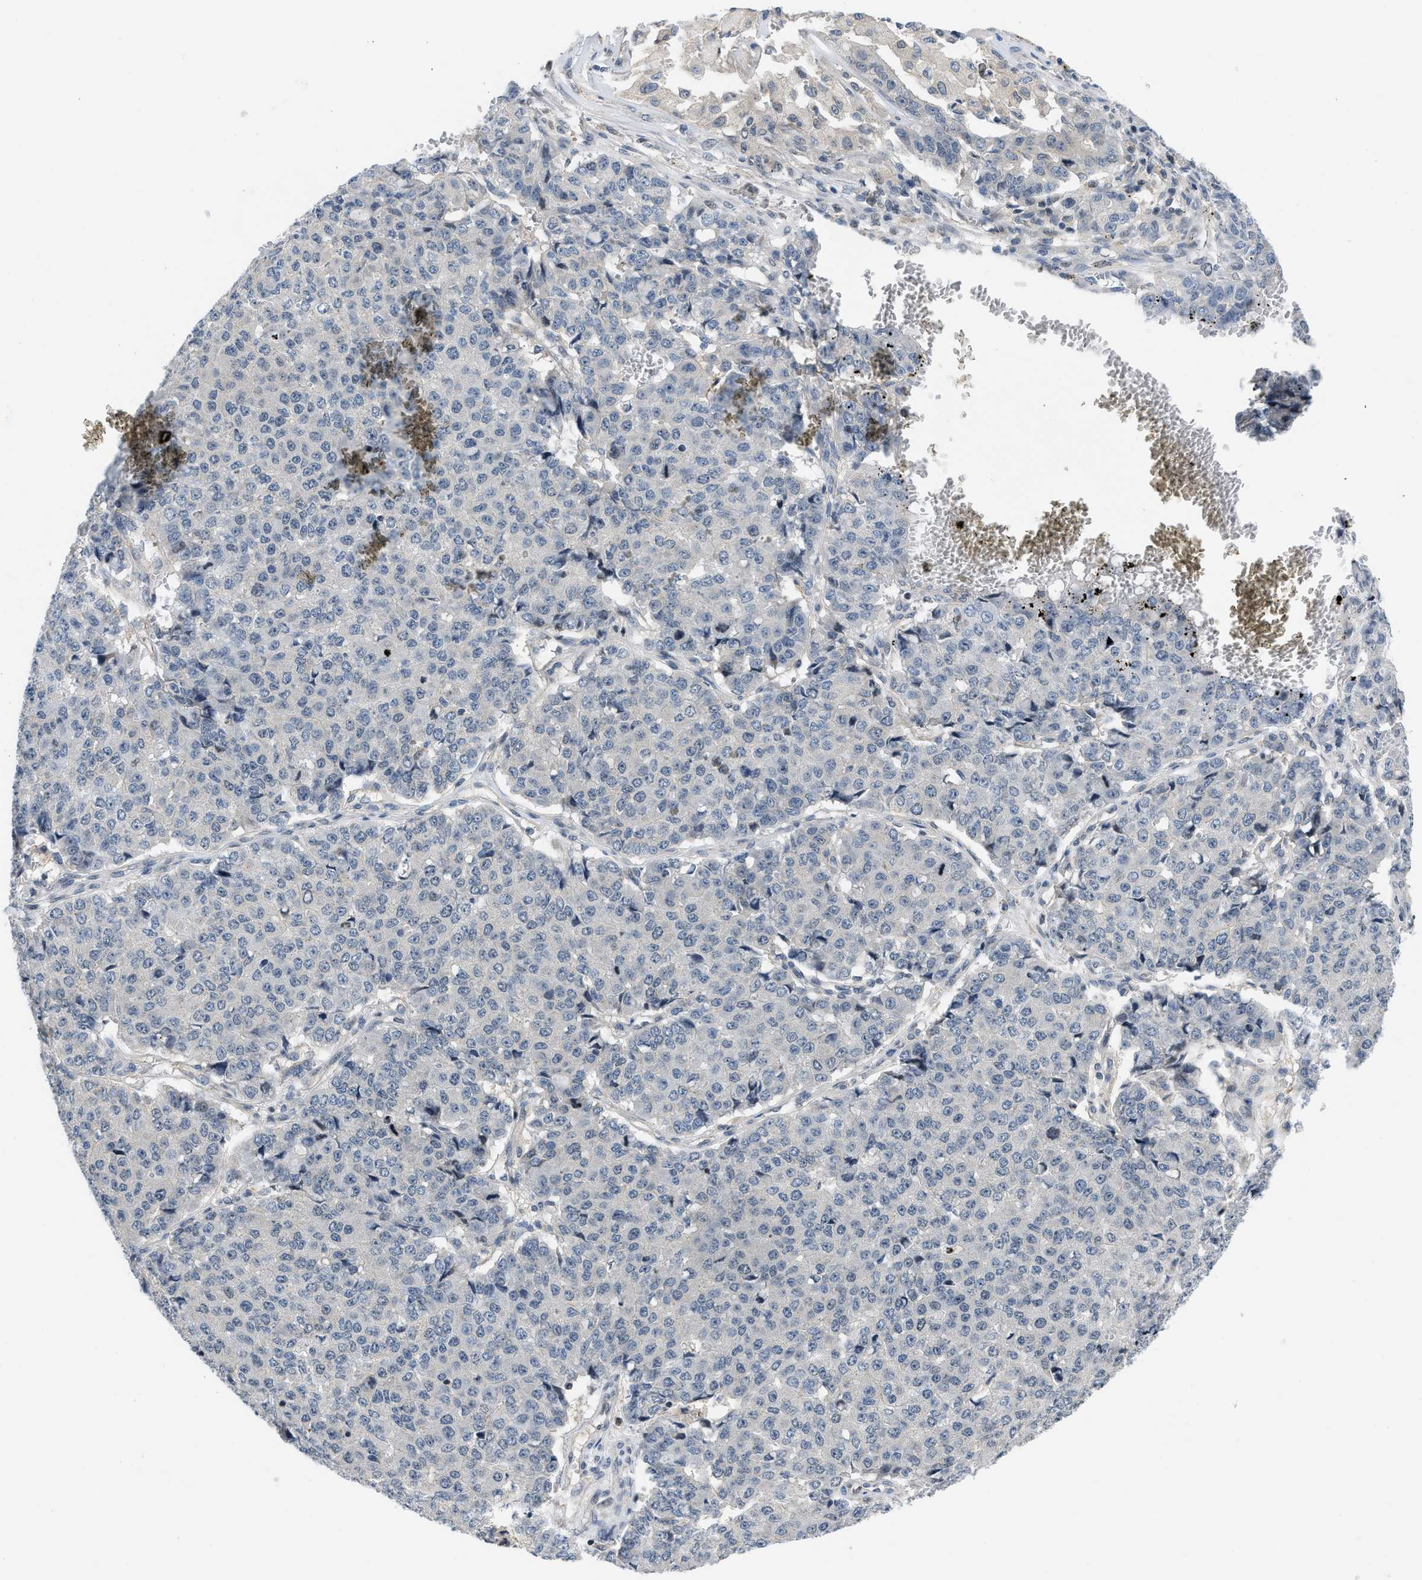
{"staining": {"intensity": "negative", "quantity": "none", "location": "none"}, "tissue": "pancreatic cancer", "cell_type": "Tumor cells", "image_type": "cancer", "snomed": [{"axis": "morphology", "description": "Adenocarcinoma, NOS"}, {"axis": "topography", "description": "Pancreas"}], "caption": "The photomicrograph exhibits no staining of tumor cells in adenocarcinoma (pancreatic).", "gene": "OLIG3", "patient": {"sex": "male", "age": 50}}